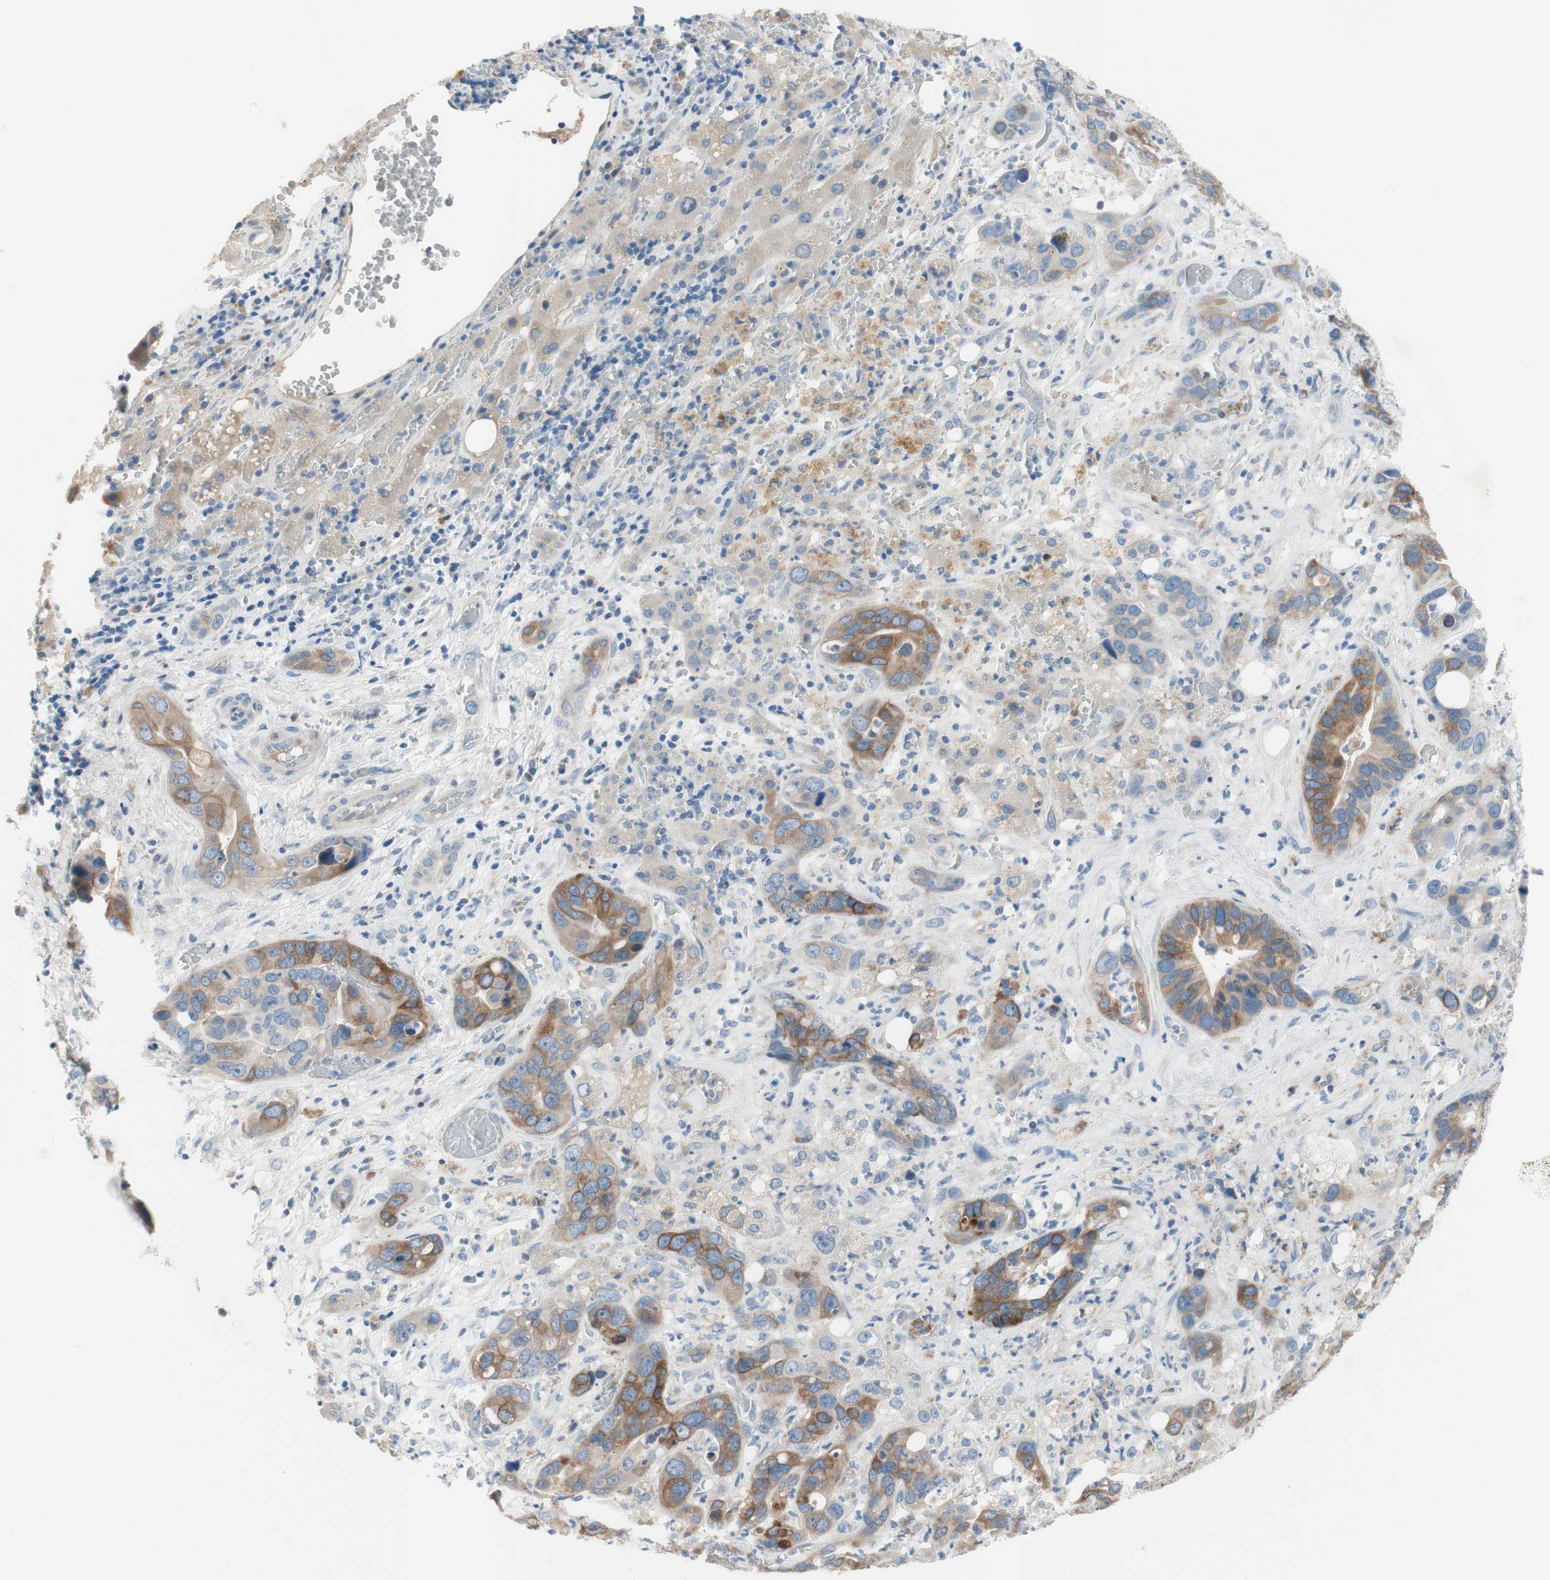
{"staining": {"intensity": "moderate", "quantity": ">75%", "location": "cytoplasmic/membranous"}, "tissue": "liver cancer", "cell_type": "Tumor cells", "image_type": "cancer", "snomed": [{"axis": "morphology", "description": "Cholangiocarcinoma"}, {"axis": "topography", "description": "Liver"}], "caption": "A brown stain labels moderate cytoplasmic/membranous expression of a protein in human liver cholangiocarcinoma tumor cells.", "gene": "FDFT1", "patient": {"sex": "female", "age": 65}}